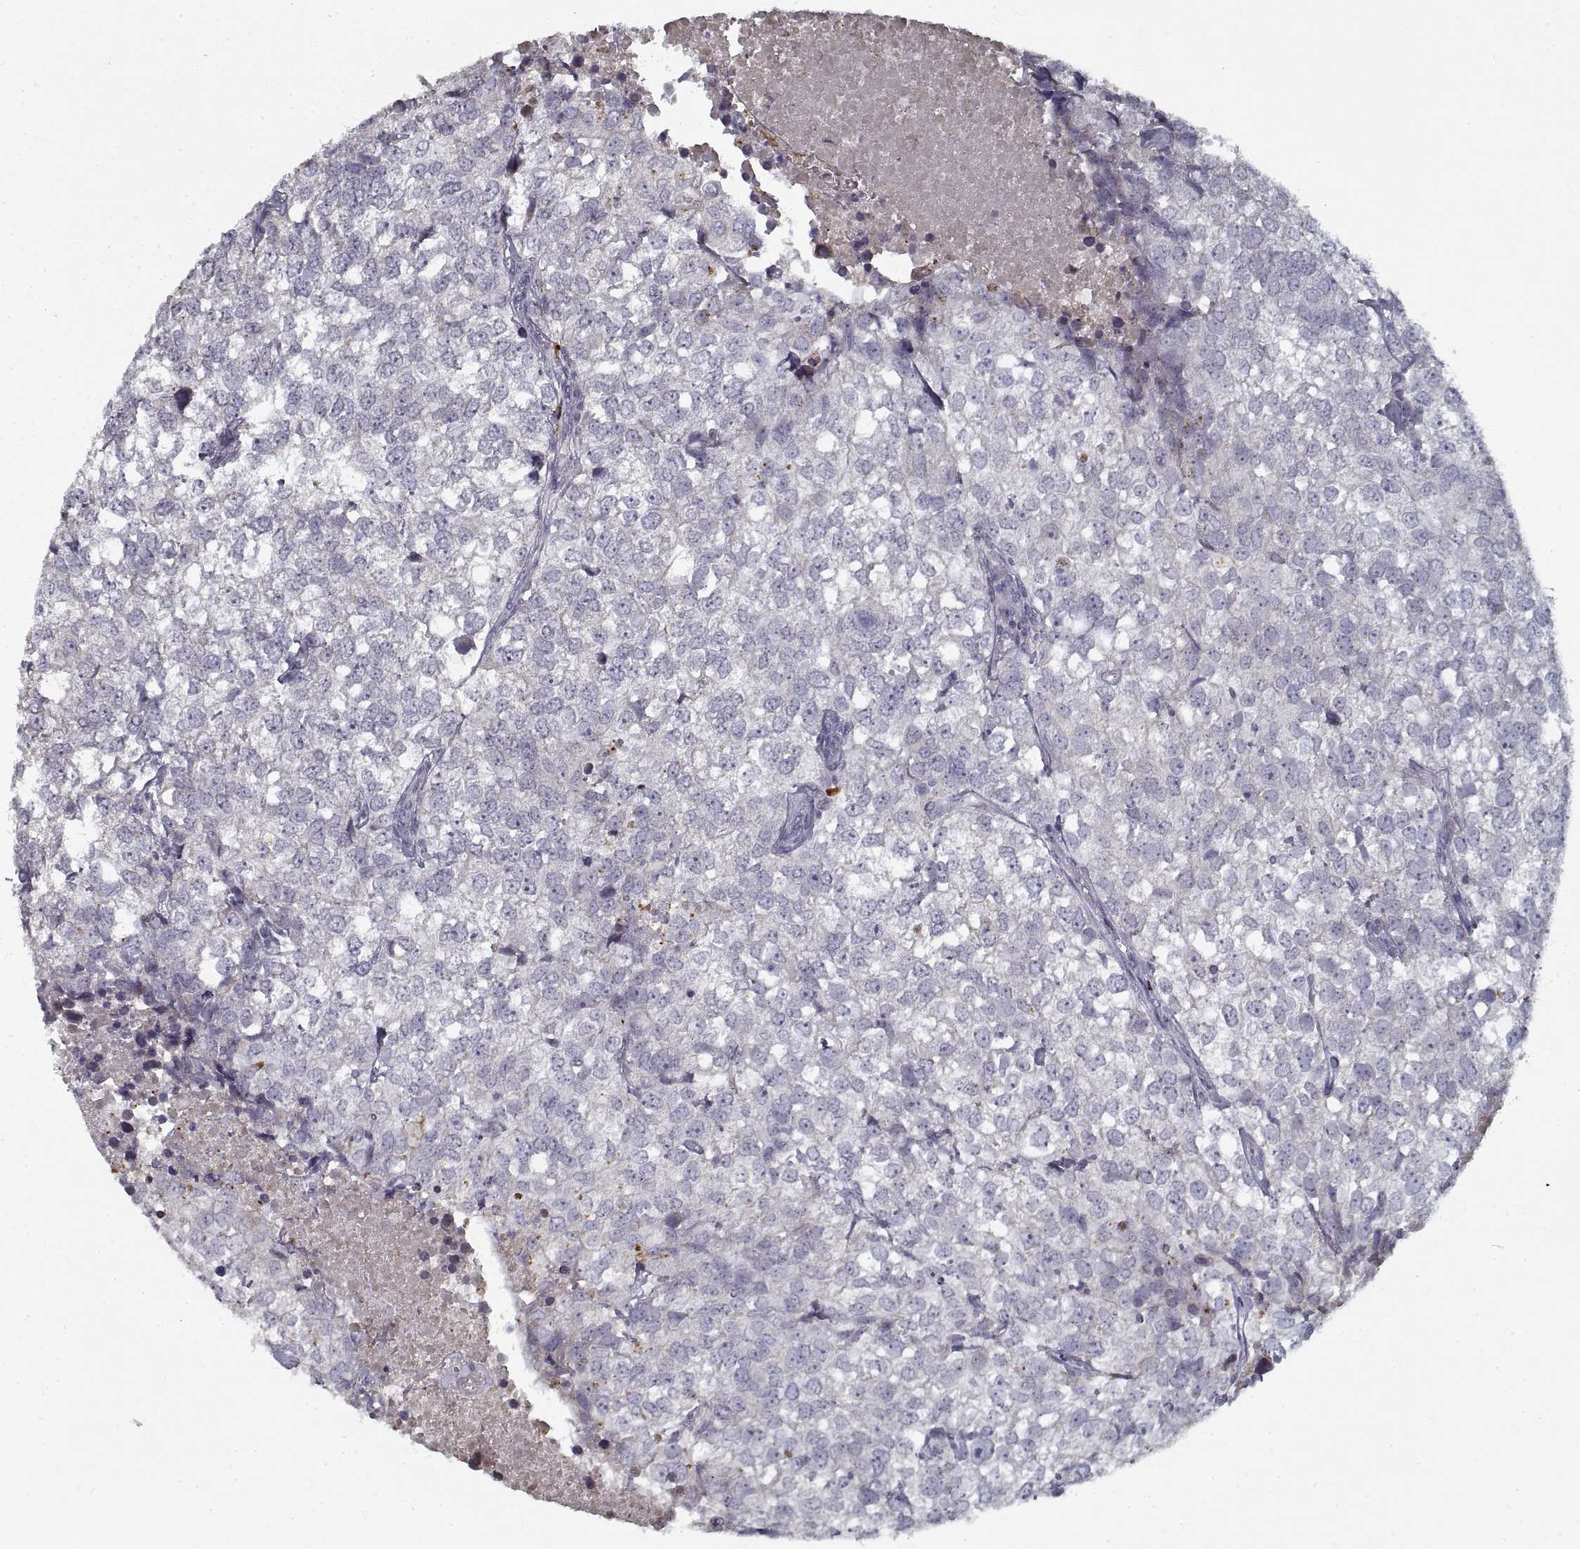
{"staining": {"intensity": "negative", "quantity": "none", "location": "none"}, "tissue": "breast cancer", "cell_type": "Tumor cells", "image_type": "cancer", "snomed": [{"axis": "morphology", "description": "Duct carcinoma"}, {"axis": "topography", "description": "Breast"}], "caption": "DAB immunohistochemical staining of breast infiltrating ductal carcinoma demonstrates no significant expression in tumor cells.", "gene": "GAD2", "patient": {"sex": "female", "age": 30}}